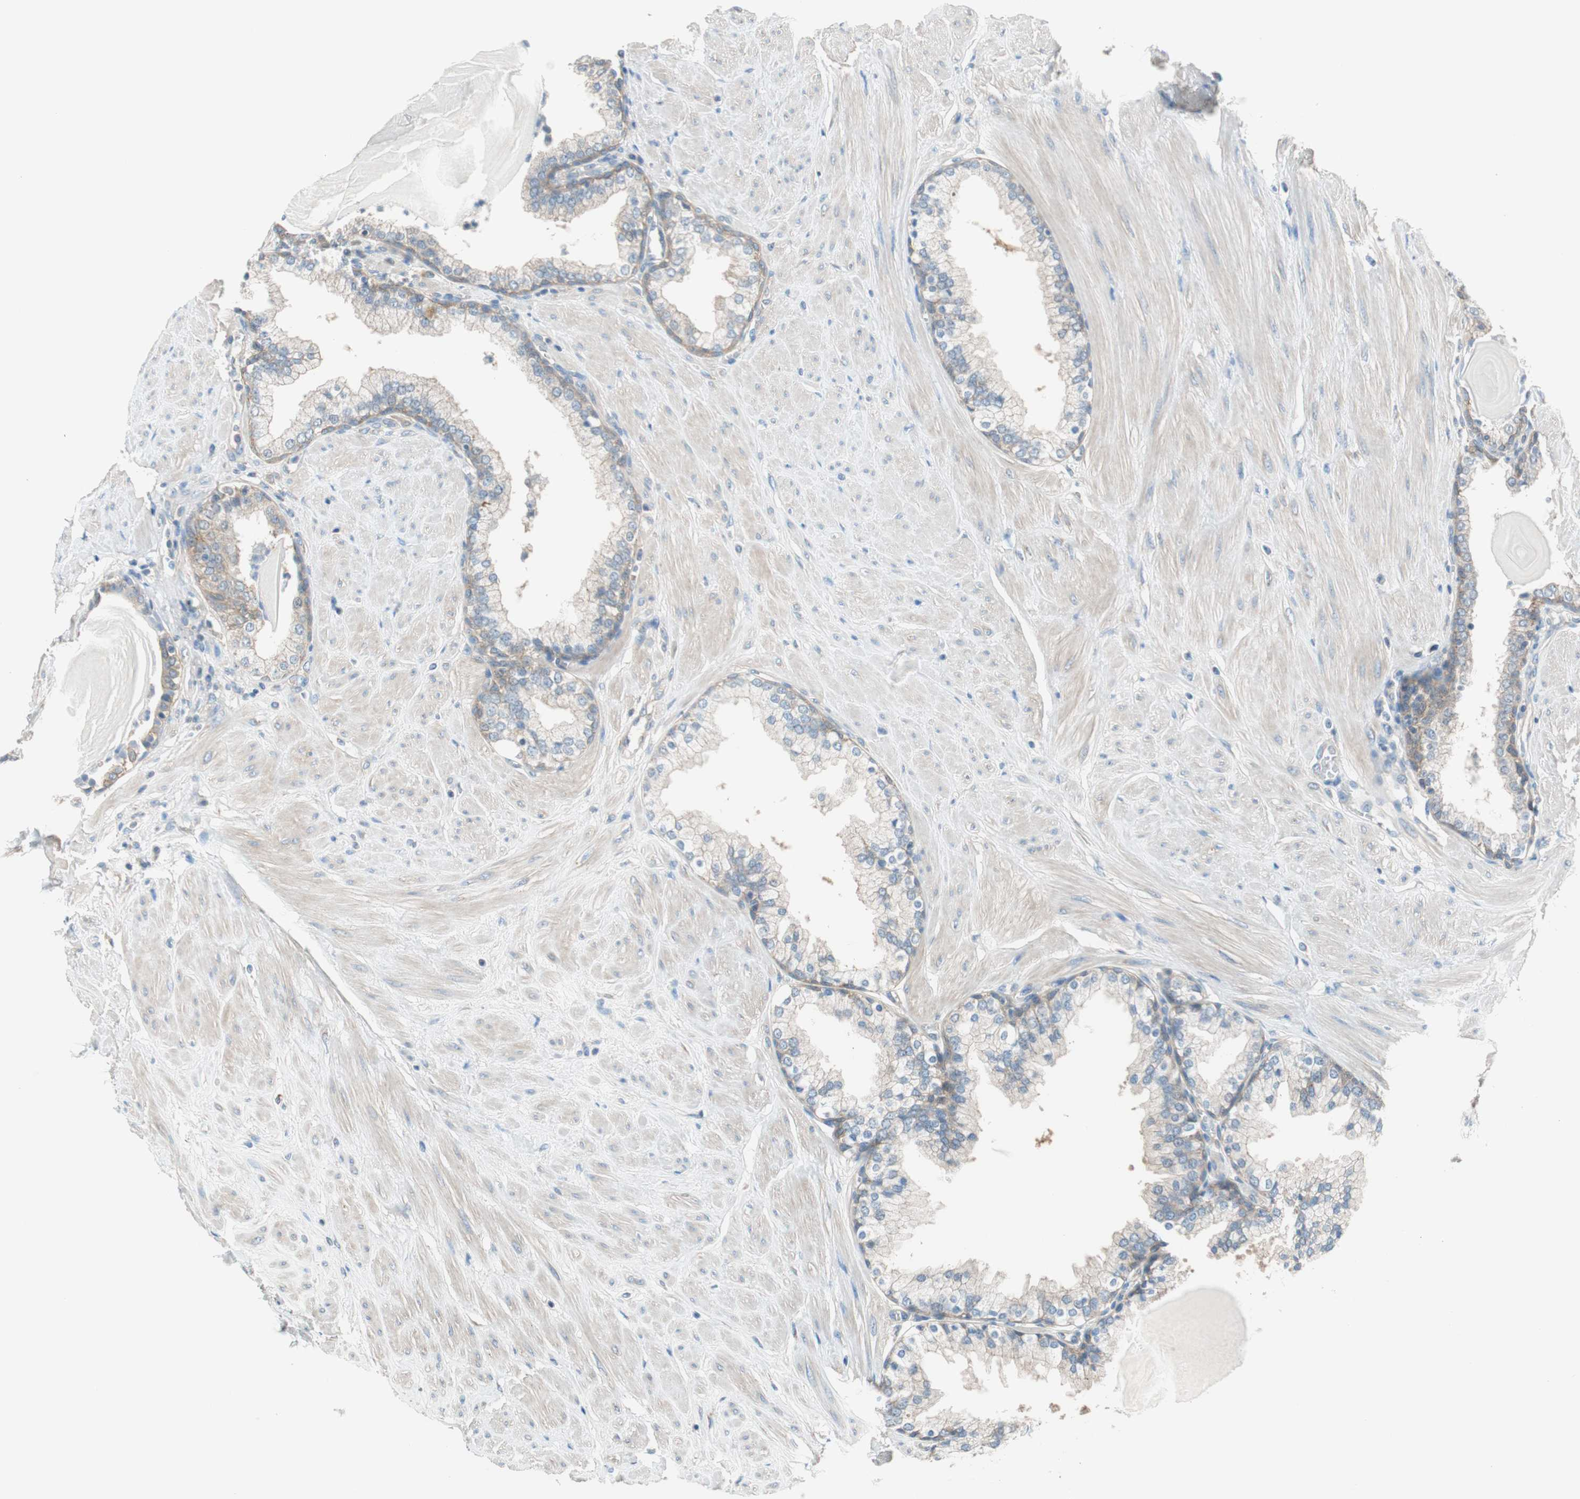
{"staining": {"intensity": "weak", "quantity": "25%-75%", "location": "cytoplasmic/membranous"}, "tissue": "prostate", "cell_type": "Glandular cells", "image_type": "normal", "snomed": [{"axis": "morphology", "description": "Normal tissue, NOS"}, {"axis": "topography", "description": "Prostate"}], "caption": "An immunohistochemistry micrograph of benign tissue is shown. Protein staining in brown shows weak cytoplasmic/membranous positivity in prostate within glandular cells.", "gene": "GLUL", "patient": {"sex": "male", "age": 51}}